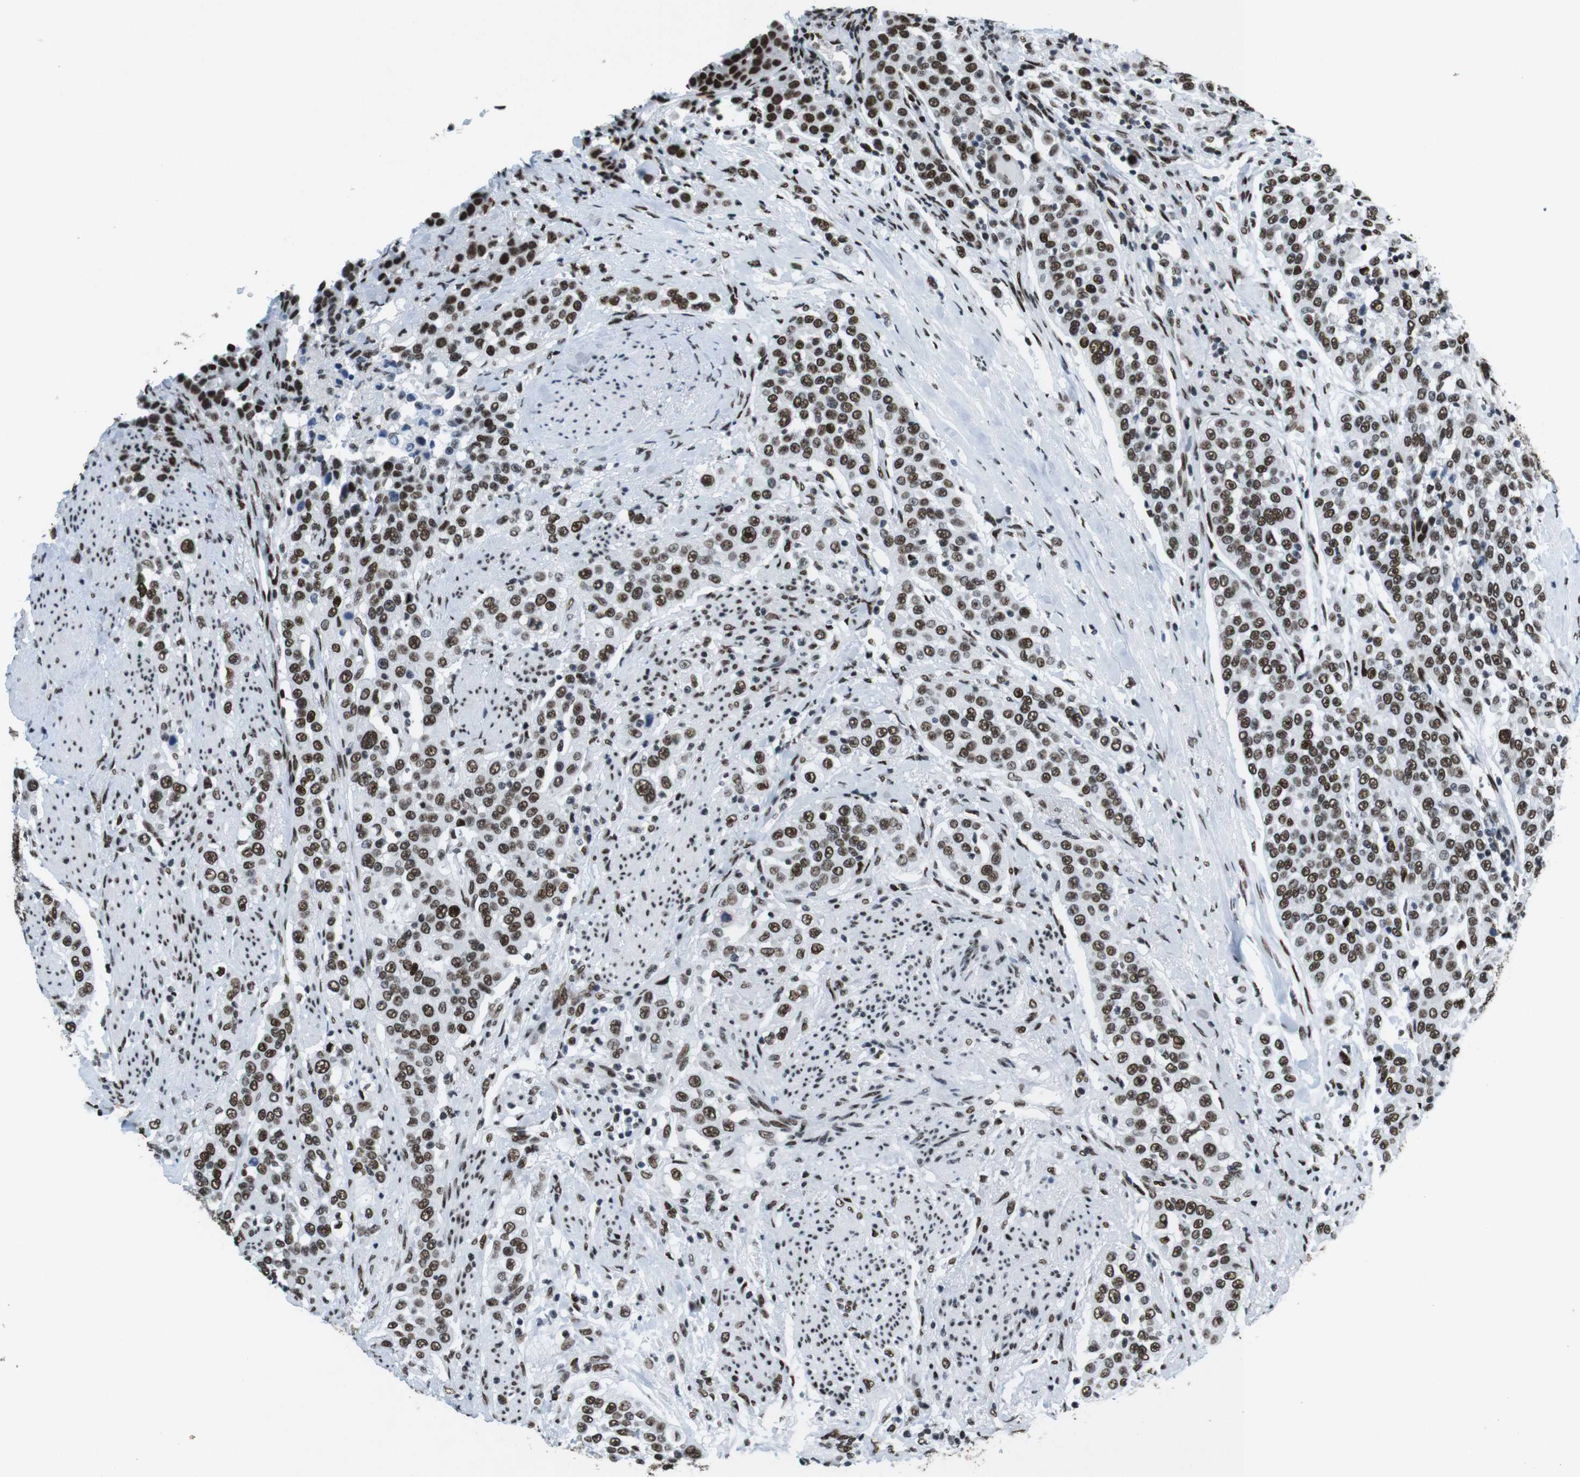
{"staining": {"intensity": "strong", "quantity": ">75%", "location": "nuclear"}, "tissue": "urothelial cancer", "cell_type": "Tumor cells", "image_type": "cancer", "snomed": [{"axis": "morphology", "description": "Urothelial carcinoma, High grade"}, {"axis": "topography", "description": "Urinary bladder"}], "caption": "A brown stain highlights strong nuclear positivity of a protein in urothelial carcinoma (high-grade) tumor cells. Nuclei are stained in blue.", "gene": "CITED2", "patient": {"sex": "female", "age": 80}}